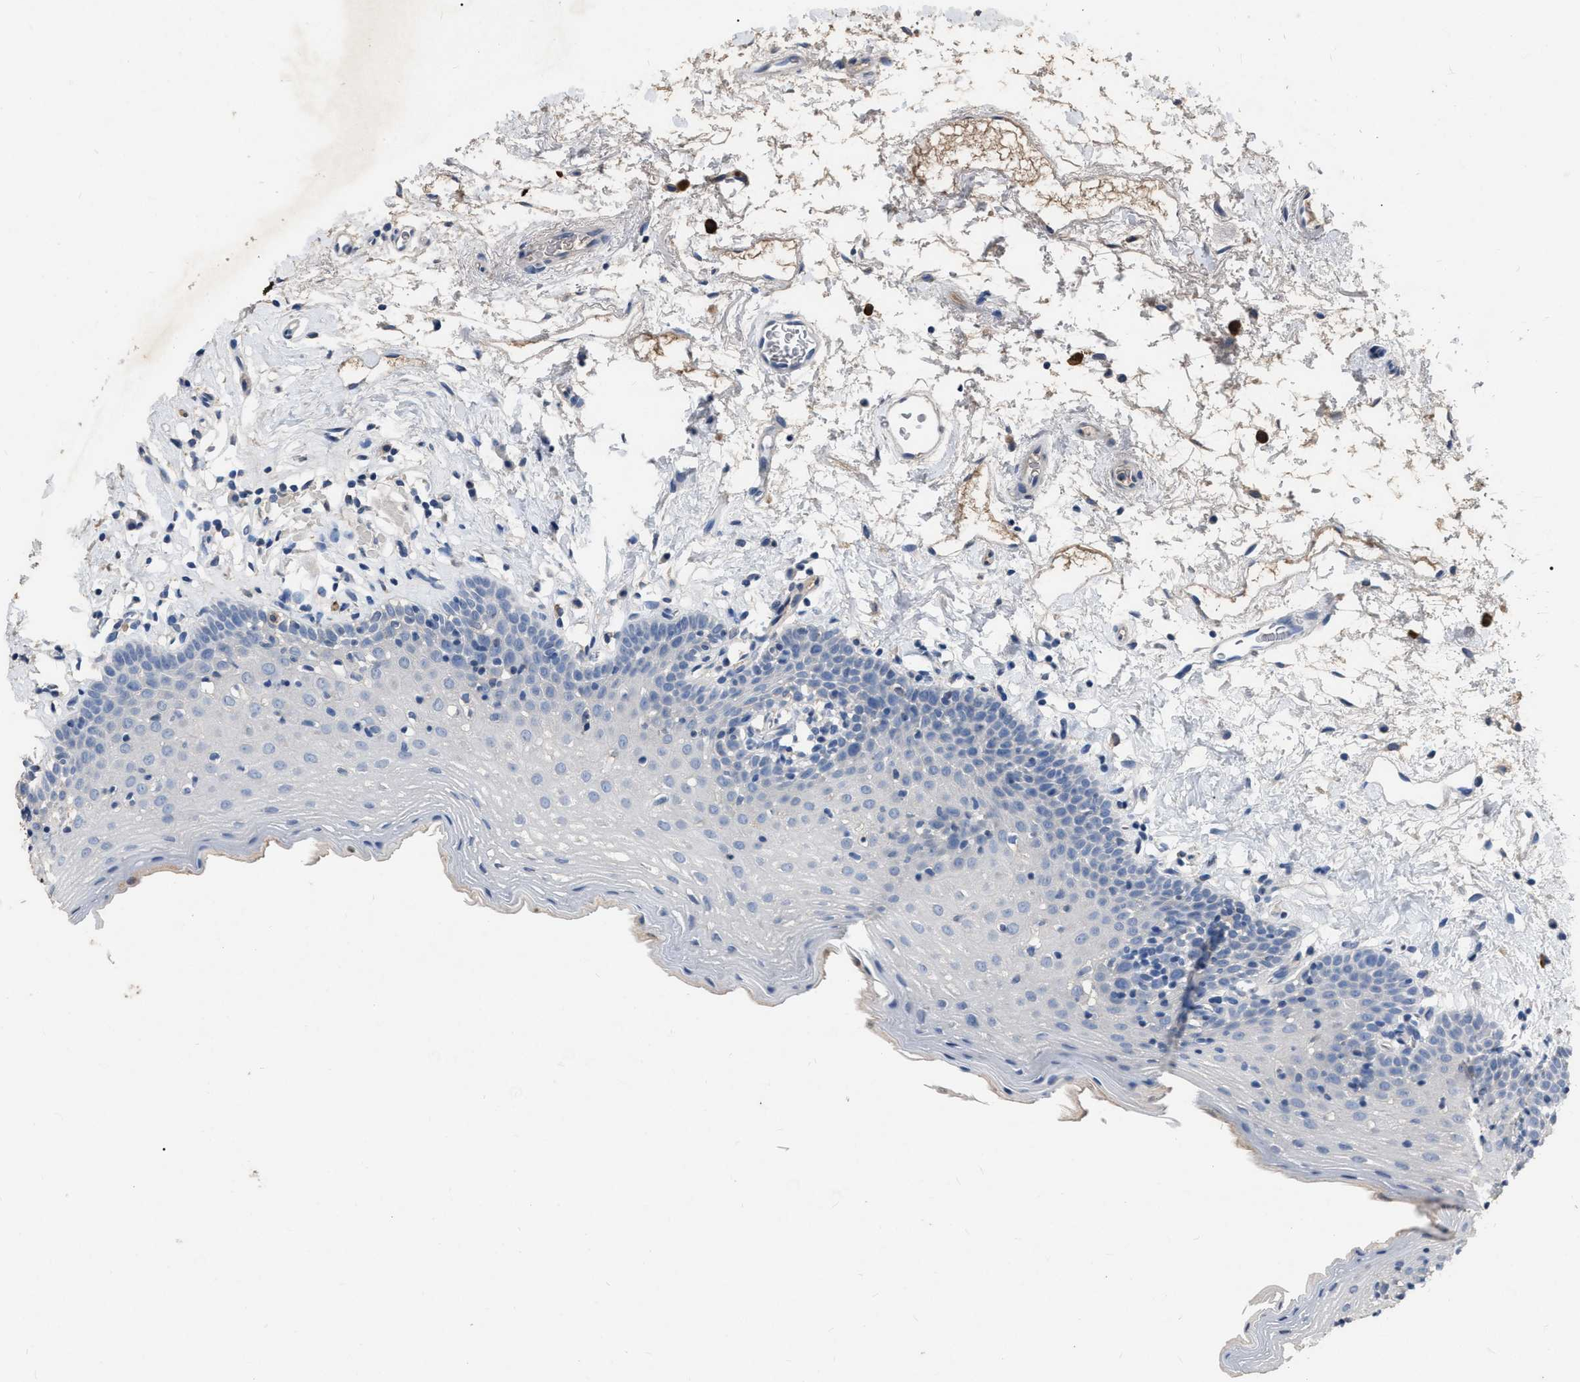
{"staining": {"intensity": "negative", "quantity": "none", "location": "none"}, "tissue": "oral mucosa", "cell_type": "Squamous epithelial cells", "image_type": "normal", "snomed": [{"axis": "morphology", "description": "Normal tissue, NOS"}, {"axis": "topography", "description": "Oral tissue"}], "caption": "The IHC micrograph has no significant positivity in squamous epithelial cells of oral mucosa. Nuclei are stained in blue.", "gene": "HABP2", "patient": {"sex": "male", "age": 66}}